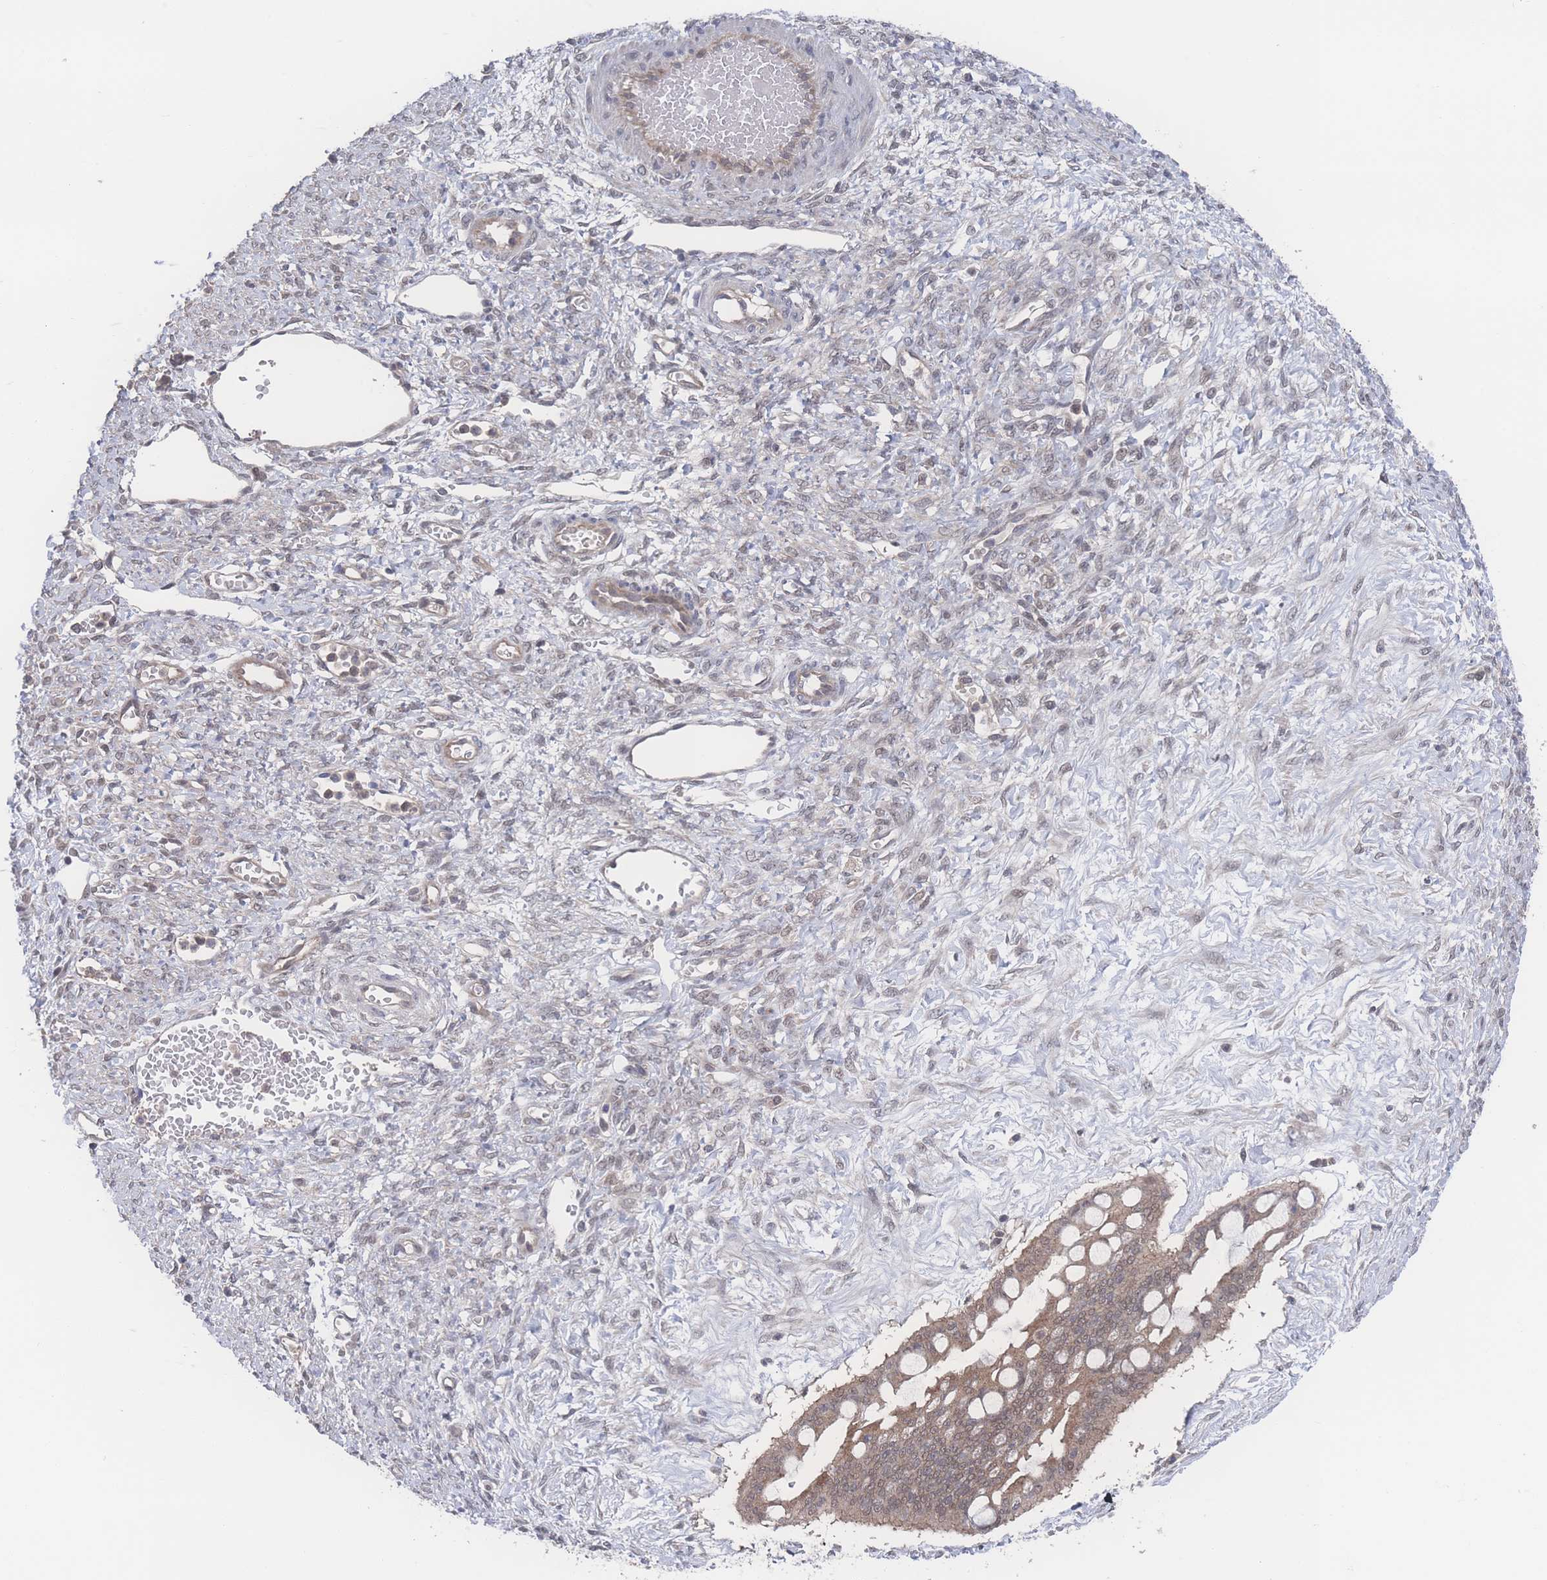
{"staining": {"intensity": "weak", "quantity": ">75%", "location": "cytoplasmic/membranous,nuclear"}, "tissue": "ovarian cancer", "cell_type": "Tumor cells", "image_type": "cancer", "snomed": [{"axis": "morphology", "description": "Cystadenocarcinoma, mucinous, NOS"}, {"axis": "topography", "description": "Ovary"}], "caption": "Mucinous cystadenocarcinoma (ovarian) stained for a protein exhibits weak cytoplasmic/membranous and nuclear positivity in tumor cells.", "gene": "NBEAL1", "patient": {"sex": "female", "age": 73}}